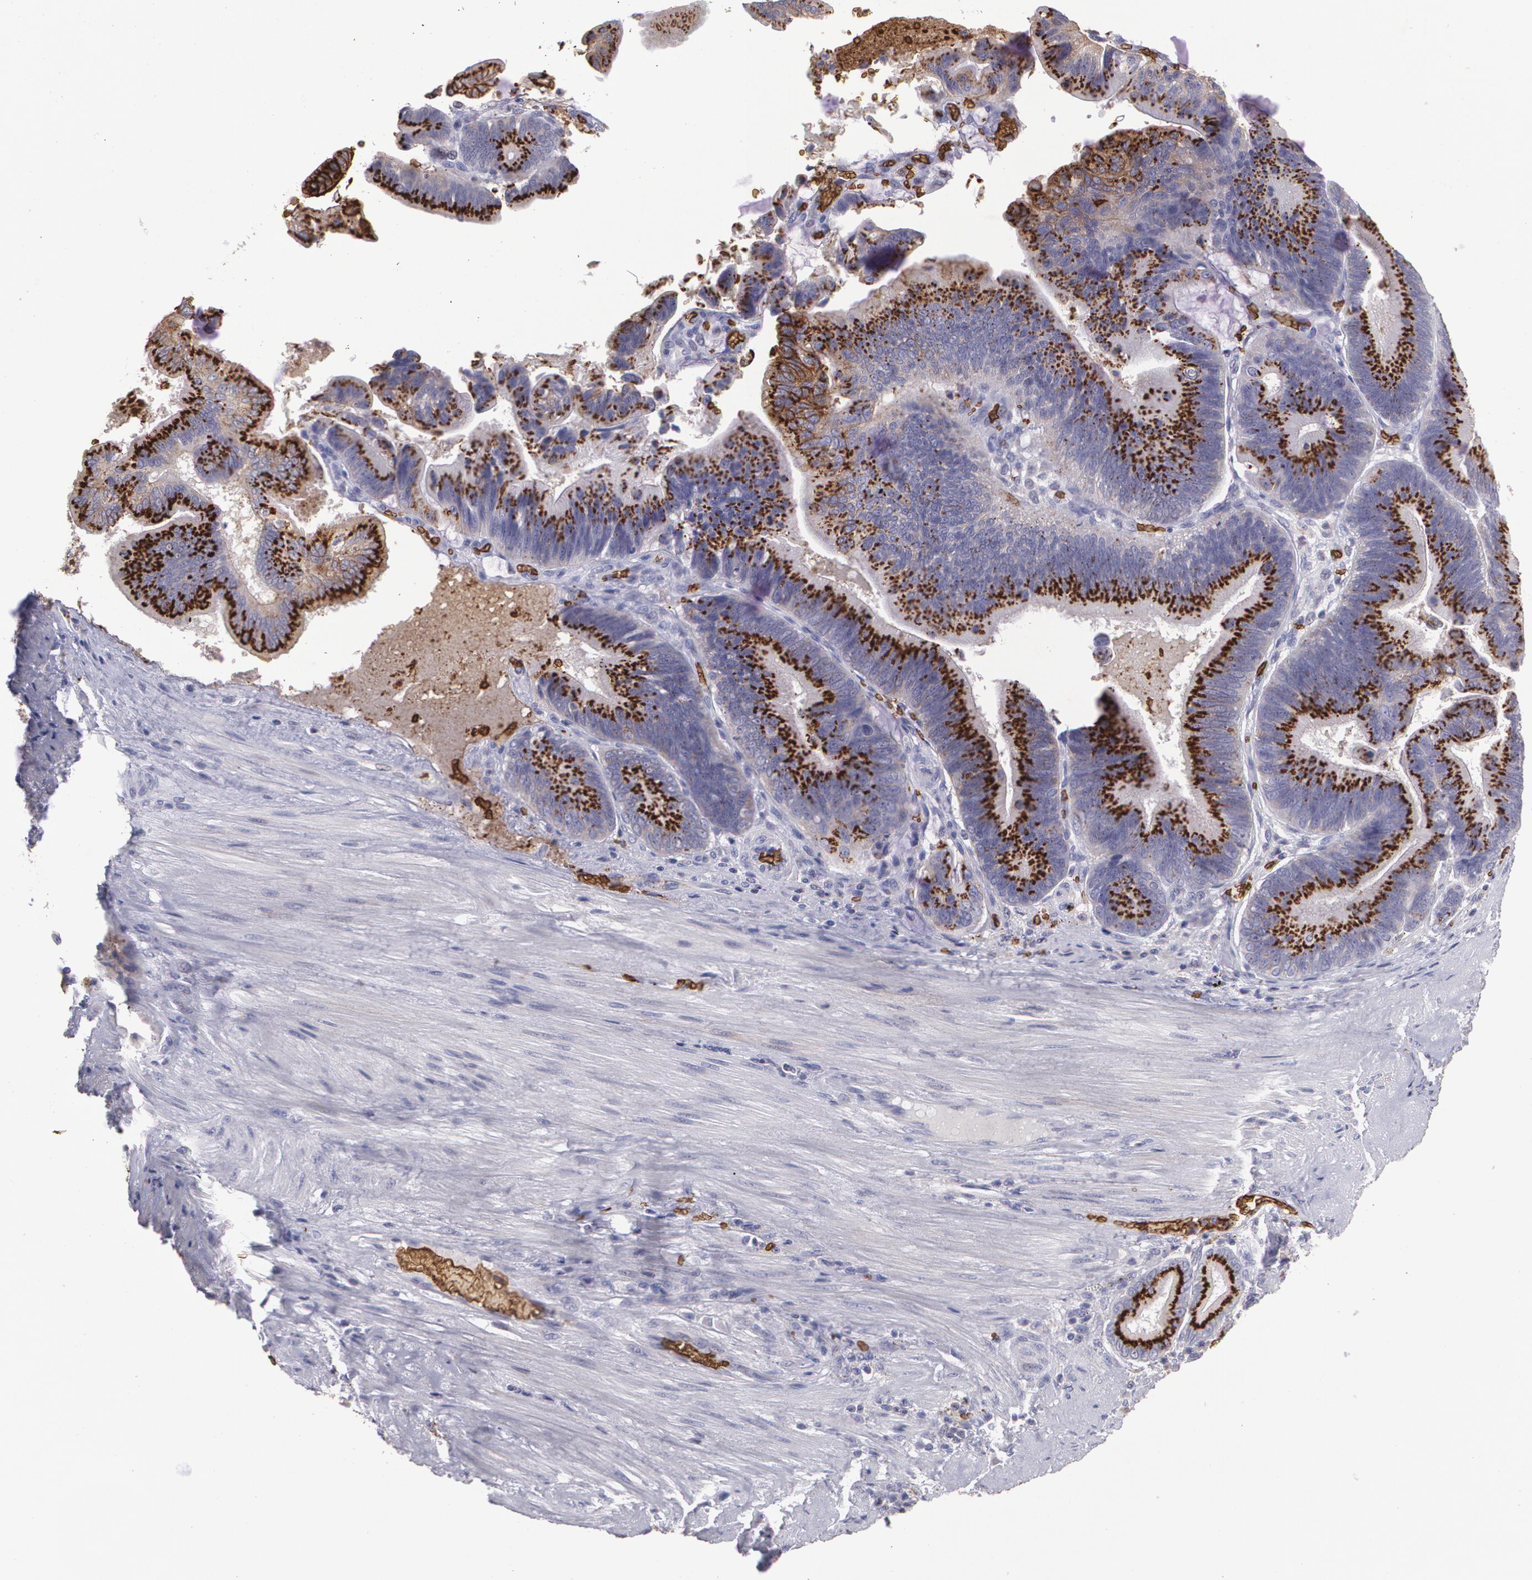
{"staining": {"intensity": "strong", "quantity": ">75%", "location": "cytoplasmic/membranous"}, "tissue": "pancreatic cancer", "cell_type": "Tumor cells", "image_type": "cancer", "snomed": [{"axis": "morphology", "description": "Adenocarcinoma, NOS"}, {"axis": "topography", "description": "Pancreas"}], "caption": "Adenocarcinoma (pancreatic) was stained to show a protein in brown. There is high levels of strong cytoplasmic/membranous positivity in approximately >75% of tumor cells.", "gene": "SLC2A1", "patient": {"sex": "male", "age": 82}}